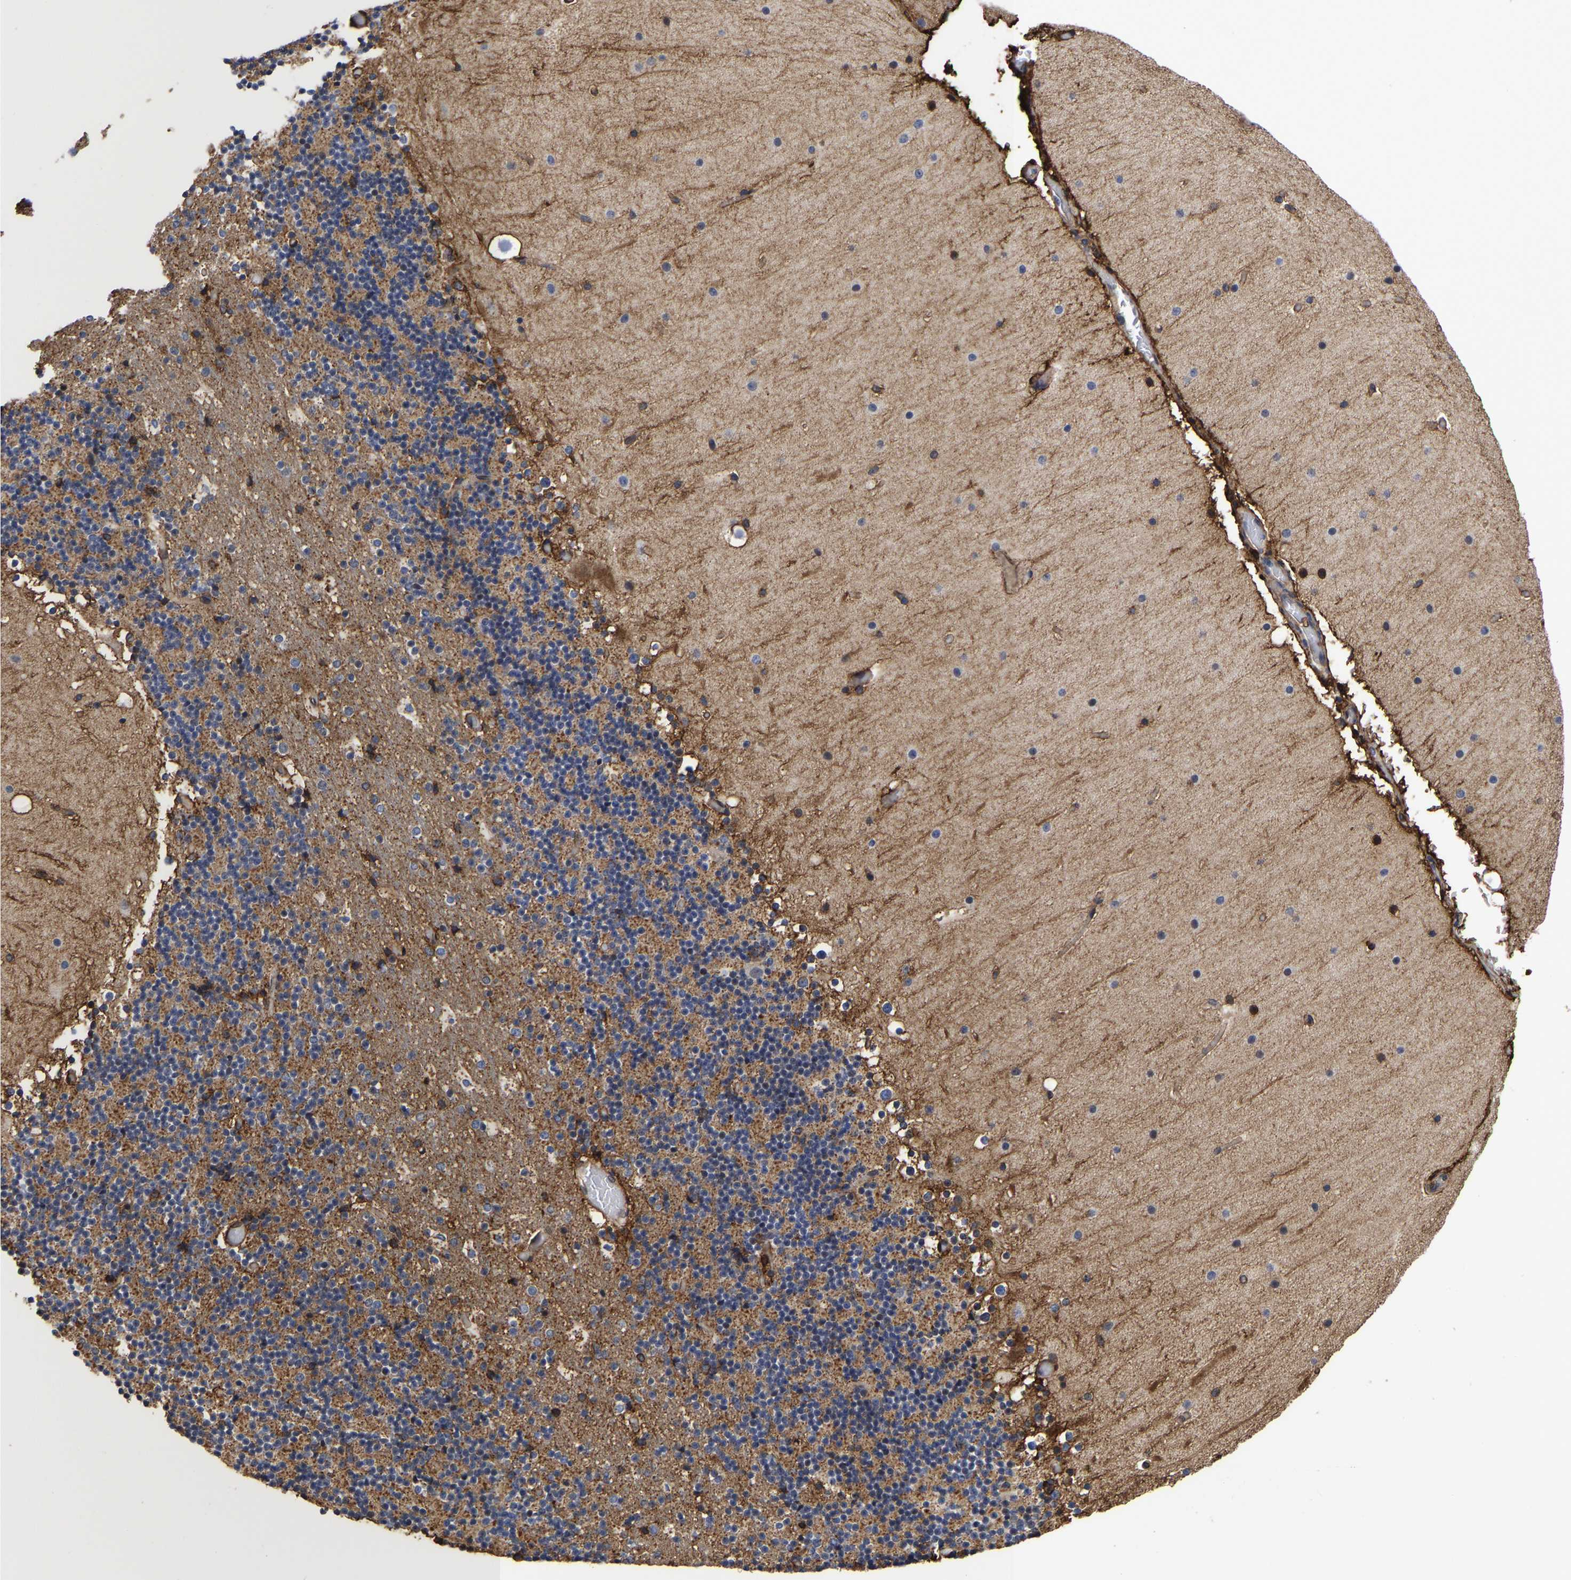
{"staining": {"intensity": "negative", "quantity": "none", "location": "none"}, "tissue": "cerebellum", "cell_type": "Cells in granular layer", "image_type": "normal", "snomed": [{"axis": "morphology", "description": "Normal tissue, NOS"}, {"axis": "topography", "description": "Cerebellum"}], "caption": "Immunohistochemistry (IHC) histopathology image of benign cerebellum stained for a protein (brown), which displays no expression in cells in granular layer. (DAB (3,3'-diaminobenzidine) immunohistochemistry (IHC), high magnification).", "gene": "LIF", "patient": {"sex": "male", "age": 57}}